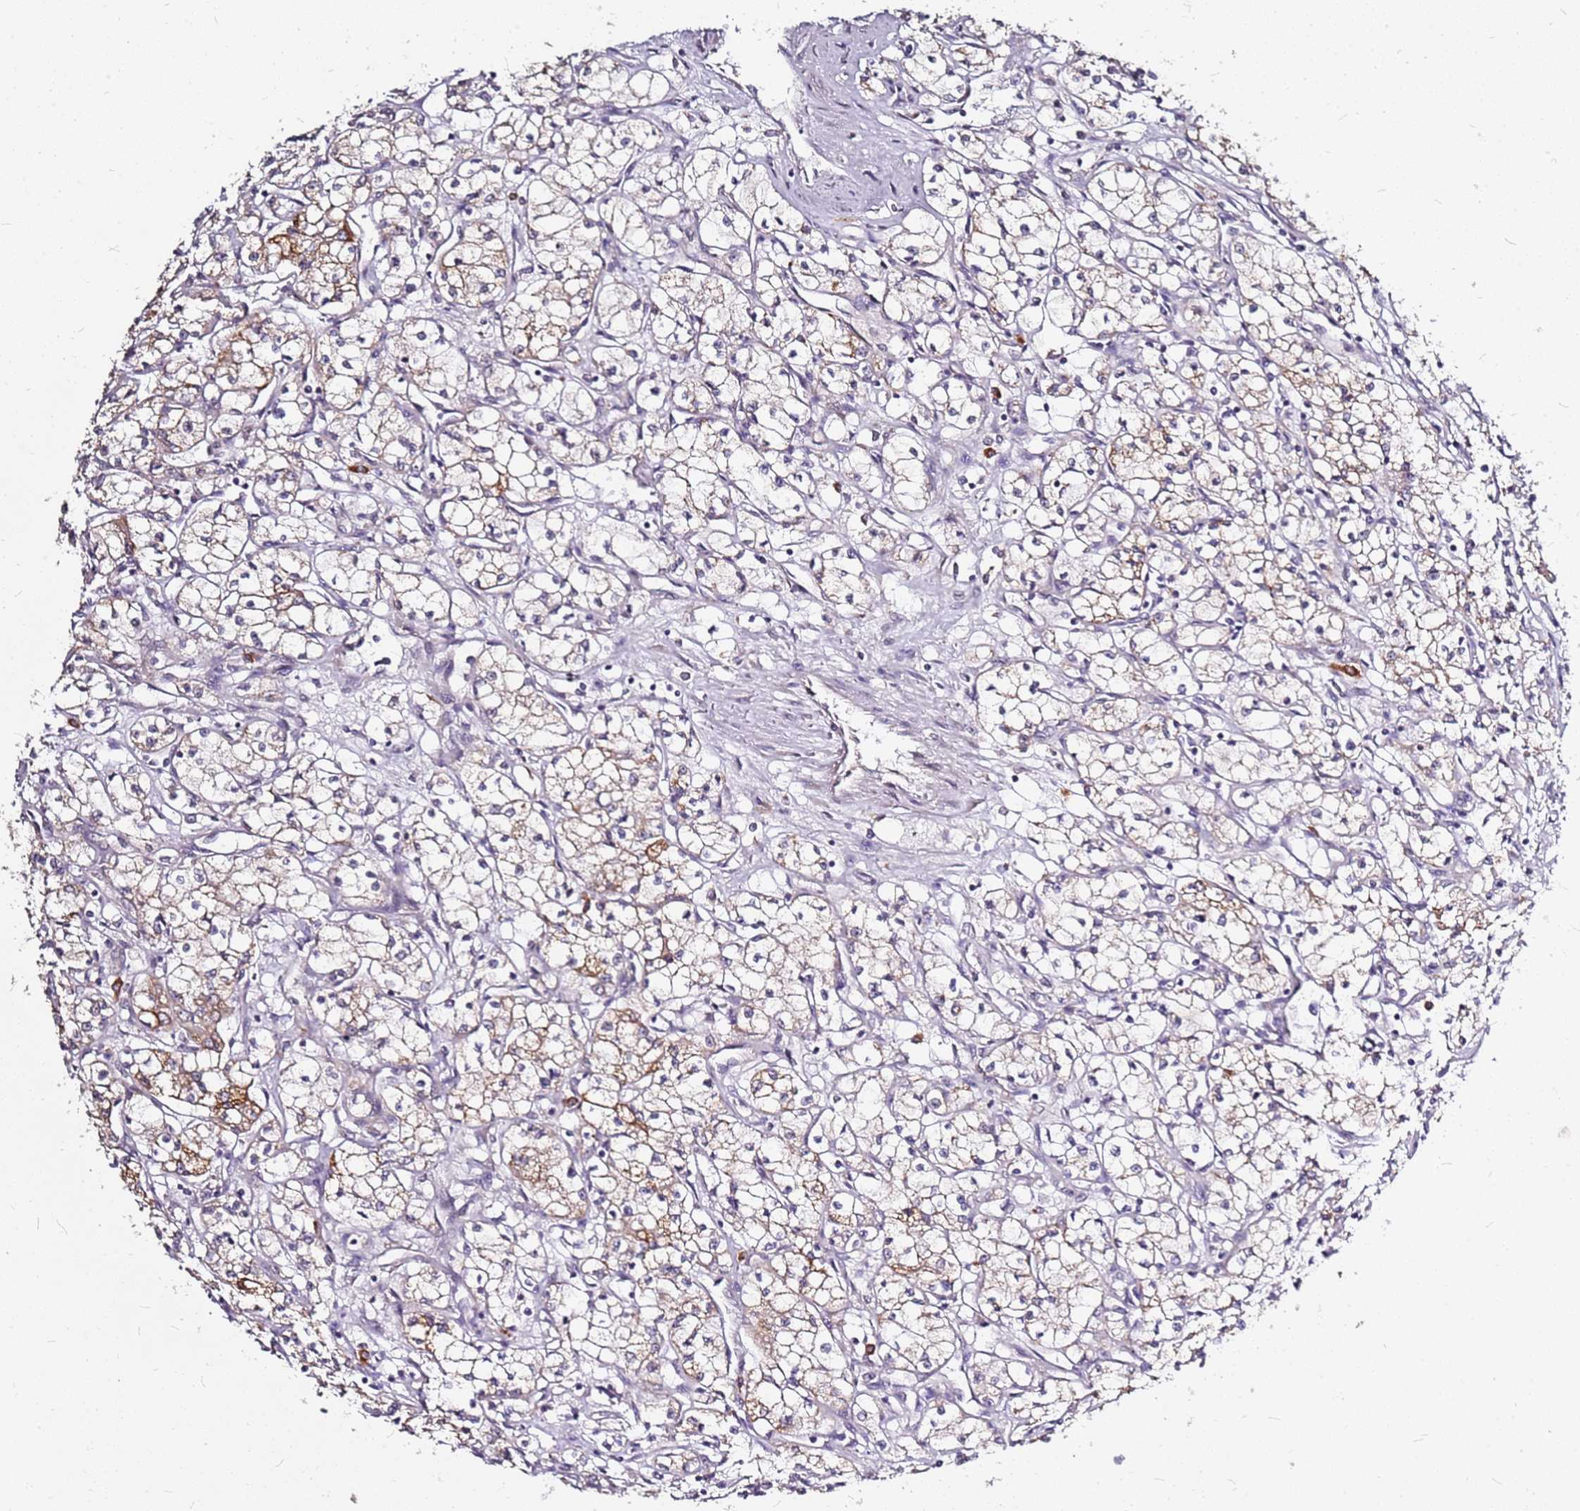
{"staining": {"intensity": "moderate", "quantity": "25%-75%", "location": "cytoplasmic/membranous"}, "tissue": "renal cancer", "cell_type": "Tumor cells", "image_type": "cancer", "snomed": [{"axis": "morphology", "description": "Adenocarcinoma, NOS"}, {"axis": "topography", "description": "Kidney"}], "caption": "IHC micrograph of human renal cancer (adenocarcinoma) stained for a protein (brown), which reveals medium levels of moderate cytoplasmic/membranous positivity in approximately 25%-75% of tumor cells.", "gene": "DCDC2C", "patient": {"sex": "male", "age": 59}}